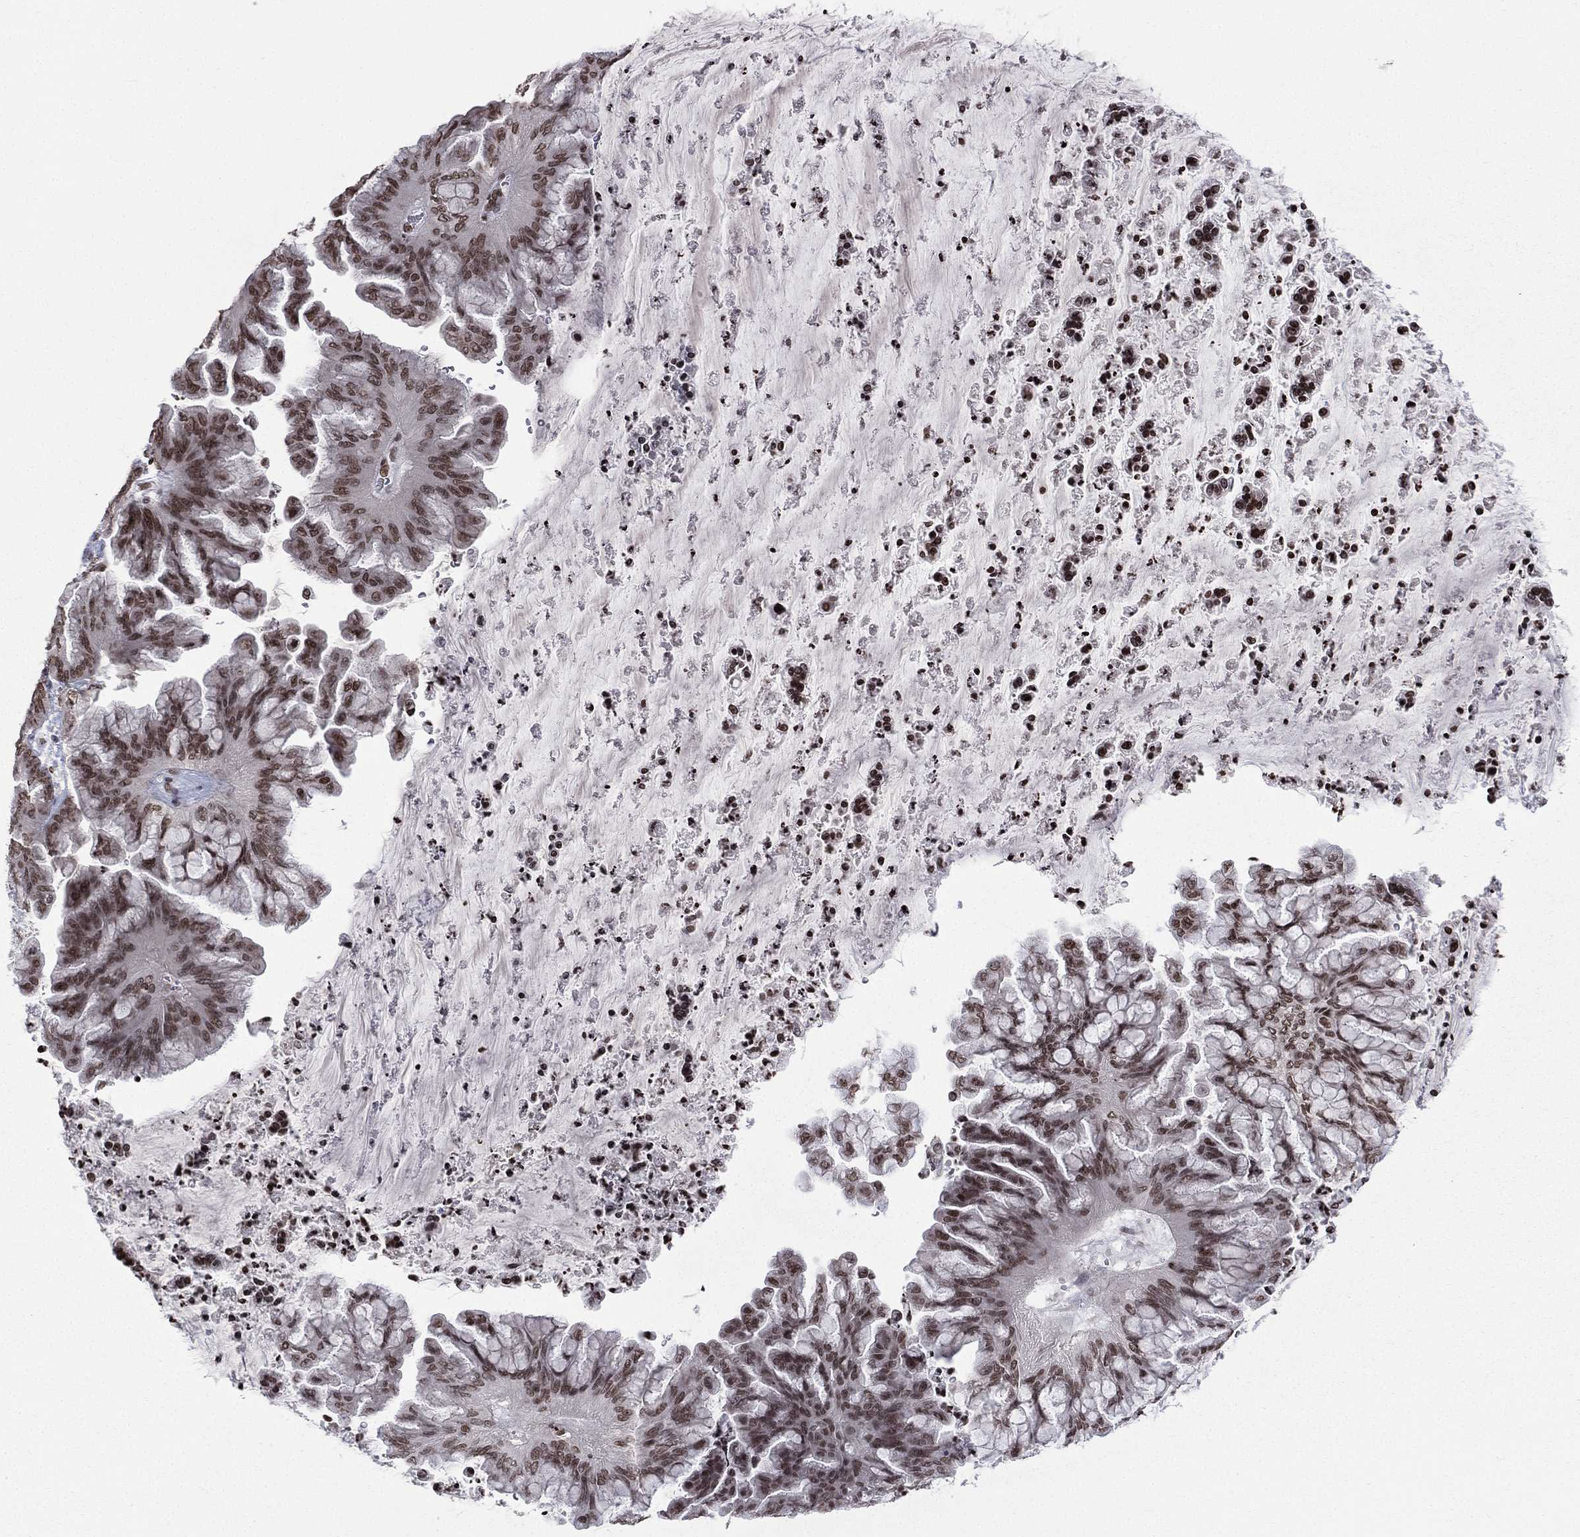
{"staining": {"intensity": "strong", "quantity": ">75%", "location": "nuclear"}, "tissue": "ovarian cancer", "cell_type": "Tumor cells", "image_type": "cancer", "snomed": [{"axis": "morphology", "description": "Cystadenocarcinoma, mucinous, NOS"}, {"axis": "topography", "description": "Ovary"}], "caption": "Ovarian cancer stained with a protein marker reveals strong staining in tumor cells.", "gene": "RFX7", "patient": {"sex": "female", "age": 67}}